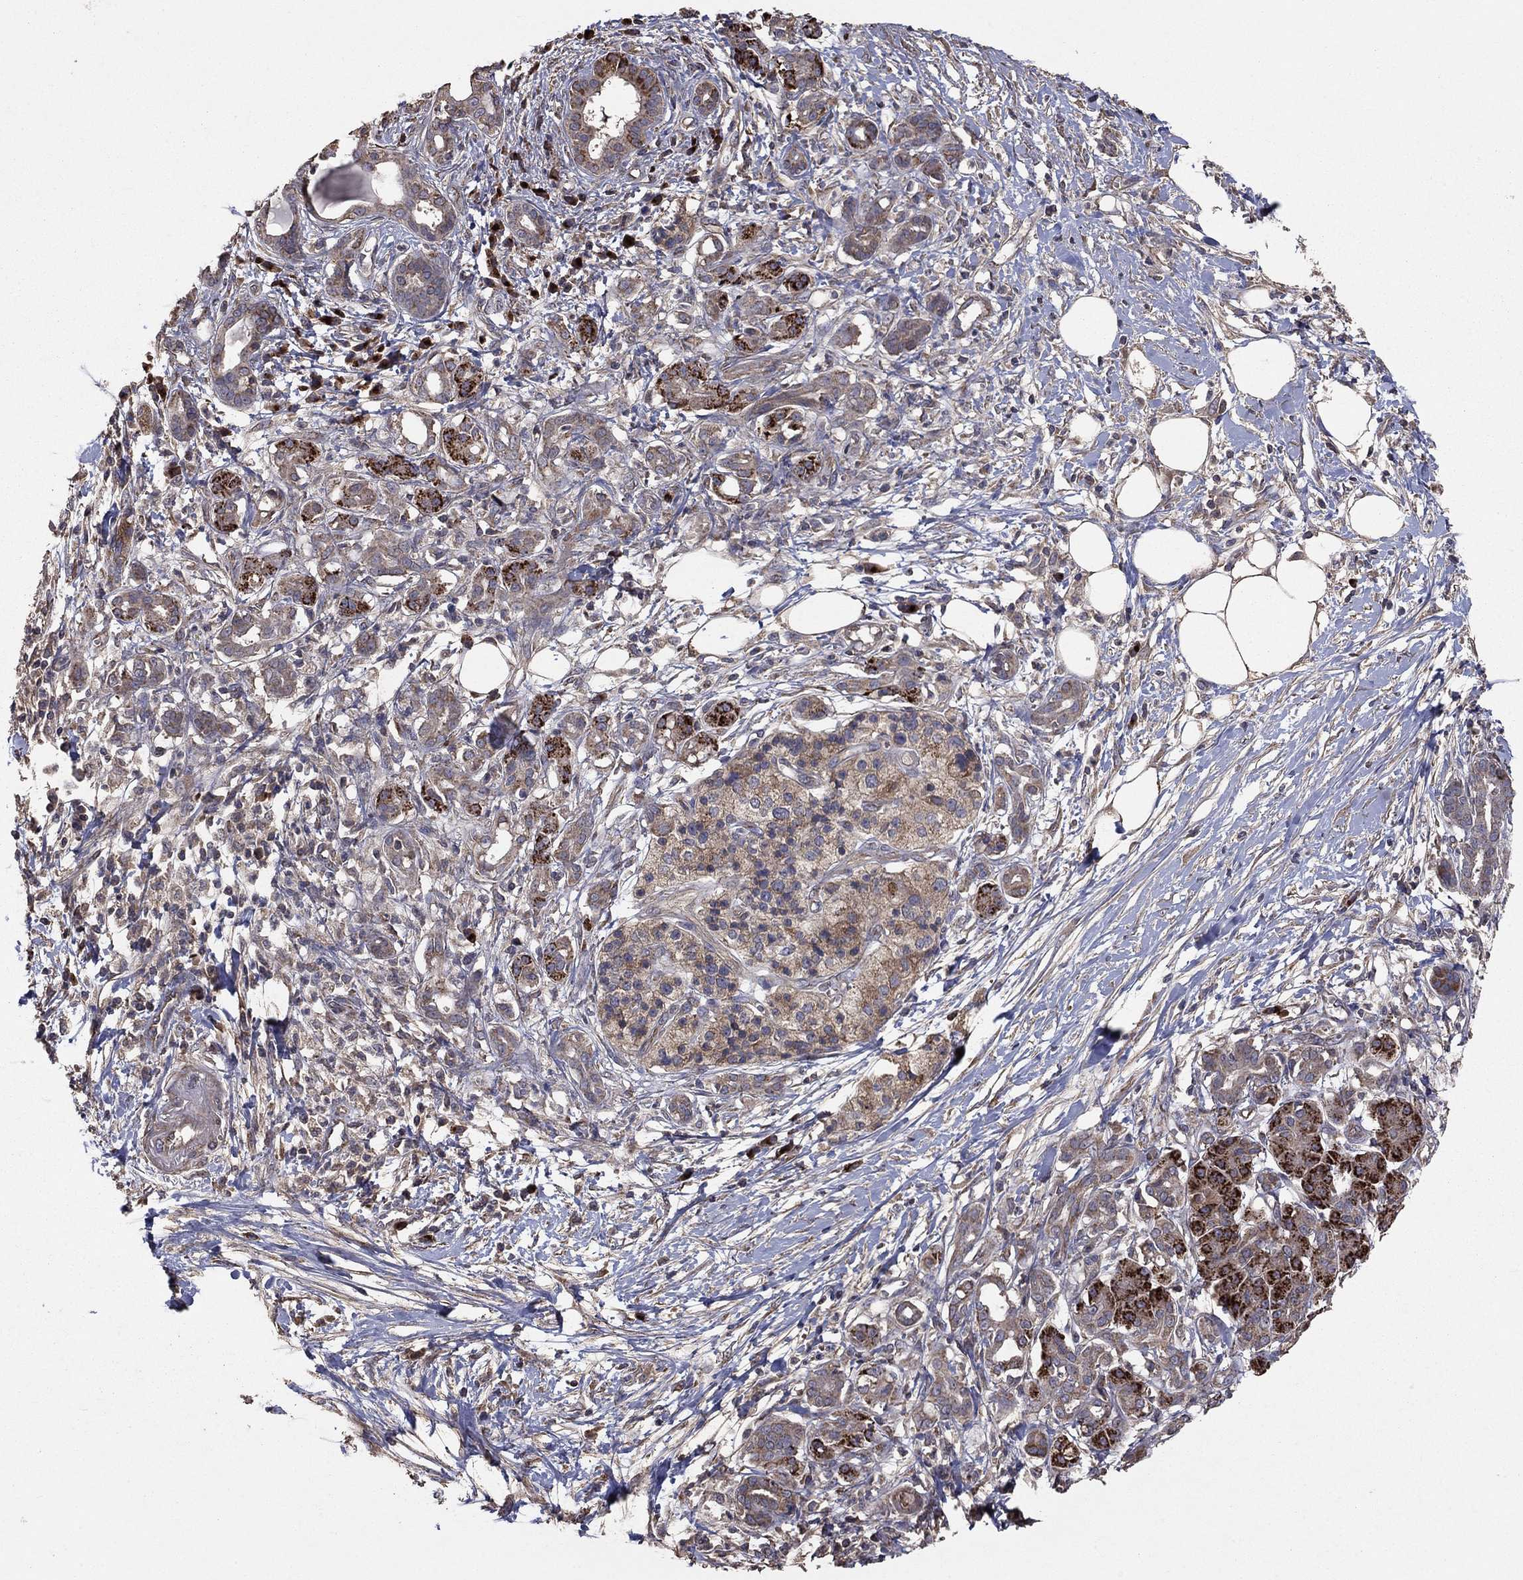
{"staining": {"intensity": "strong", "quantity": "<25%", "location": "cytoplasmic/membranous"}, "tissue": "pancreatic cancer", "cell_type": "Tumor cells", "image_type": "cancer", "snomed": [{"axis": "morphology", "description": "Adenocarcinoma, NOS"}, {"axis": "topography", "description": "Pancreas"}], "caption": "High-magnification brightfield microscopy of adenocarcinoma (pancreatic) stained with DAB (brown) and counterstained with hematoxylin (blue). tumor cells exhibit strong cytoplasmic/membranous expression is appreciated in approximately<25% of cells.", "gene": "FLT4", "patient": {"sex": "male", "age": 72}}